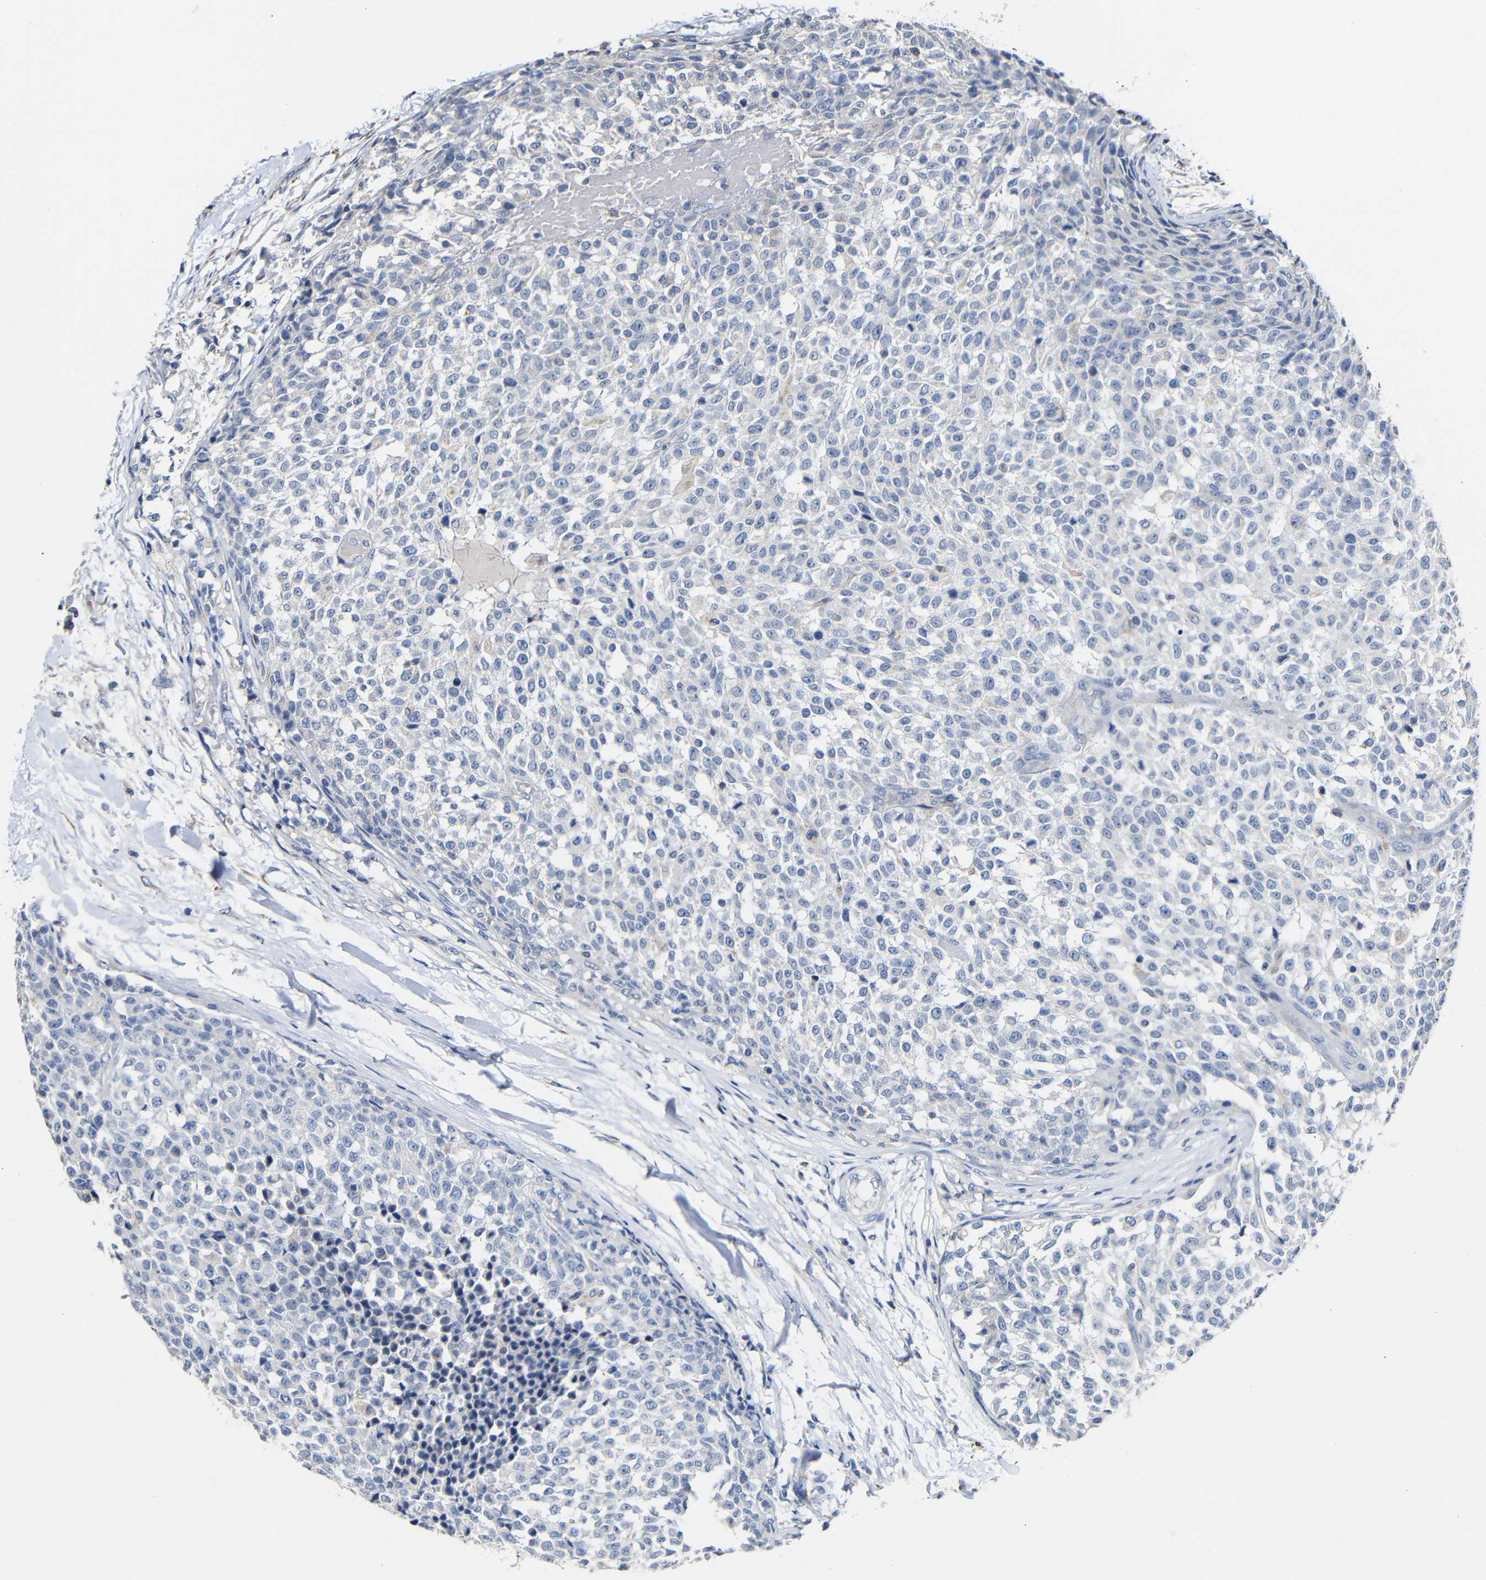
{"staining": {"intensity": "negative", "quantity": "none", "location": "none"}, "tissue": "testis cancer", "cell_type": "Tumor cells", "image_type": "cancer", "snomed": [{"axis": "morphology", "description": "Seminoma, NOS"}, {"axis": "topography", "description": "Testis"}], "caption": "Histopathology image shows no significant protein positivity in tumor cells of testis seminoma. (Stains: DAB (3,3'-diaminobenzidine) immunohistochemistry (IHC) with hematoxylin counter stain, Microscopy: brightfield microscopy at high magnification).", "gene": "MAOA", "patient": {"sex": "male", "age": 59}}